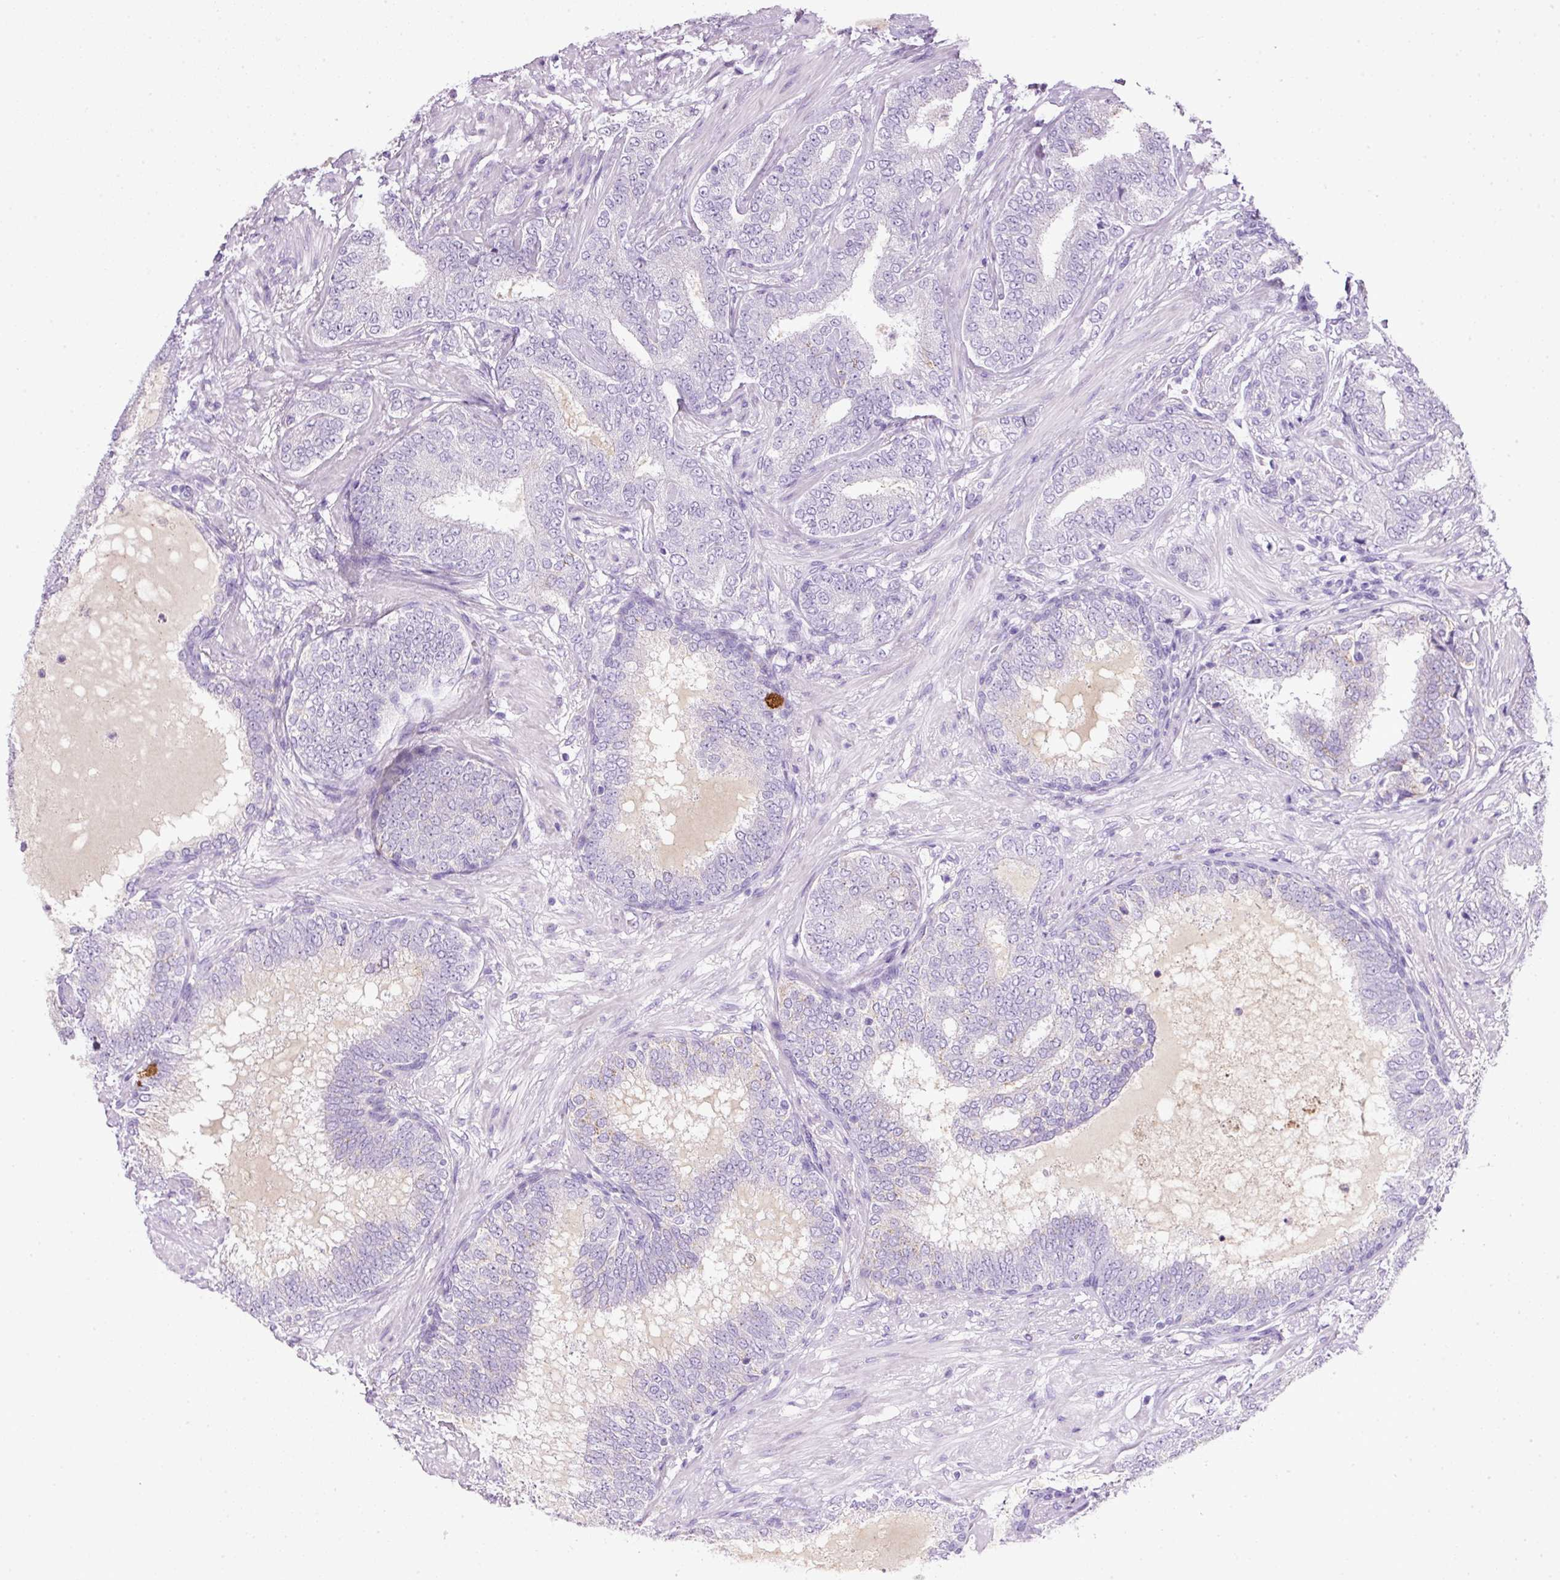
{"staining": {"intensity": "negative", "quantity": "none", "location": "none"}, "tissue": "prostate cancer", "cell_type": "Tumor cells", "image_type": "cancer", "snomed": [{"axis": "morphology", "description": "Adenocarcinoma, High grade"}, {"axis": "topography", "description": "Prostate"}], "caption": "DAB (3,3'-diaminobenzidine) immunohistochemical staining of human adenocarcinoma (high-grade) (prostate) demonstrates no significant staining in tumor cells. (Brightfield microscopy of DAB (3,3'-diaminobenzidine) IHC at high magnification).", "gene": "BSND", "patient": {"sex": "male", "age": 72}}